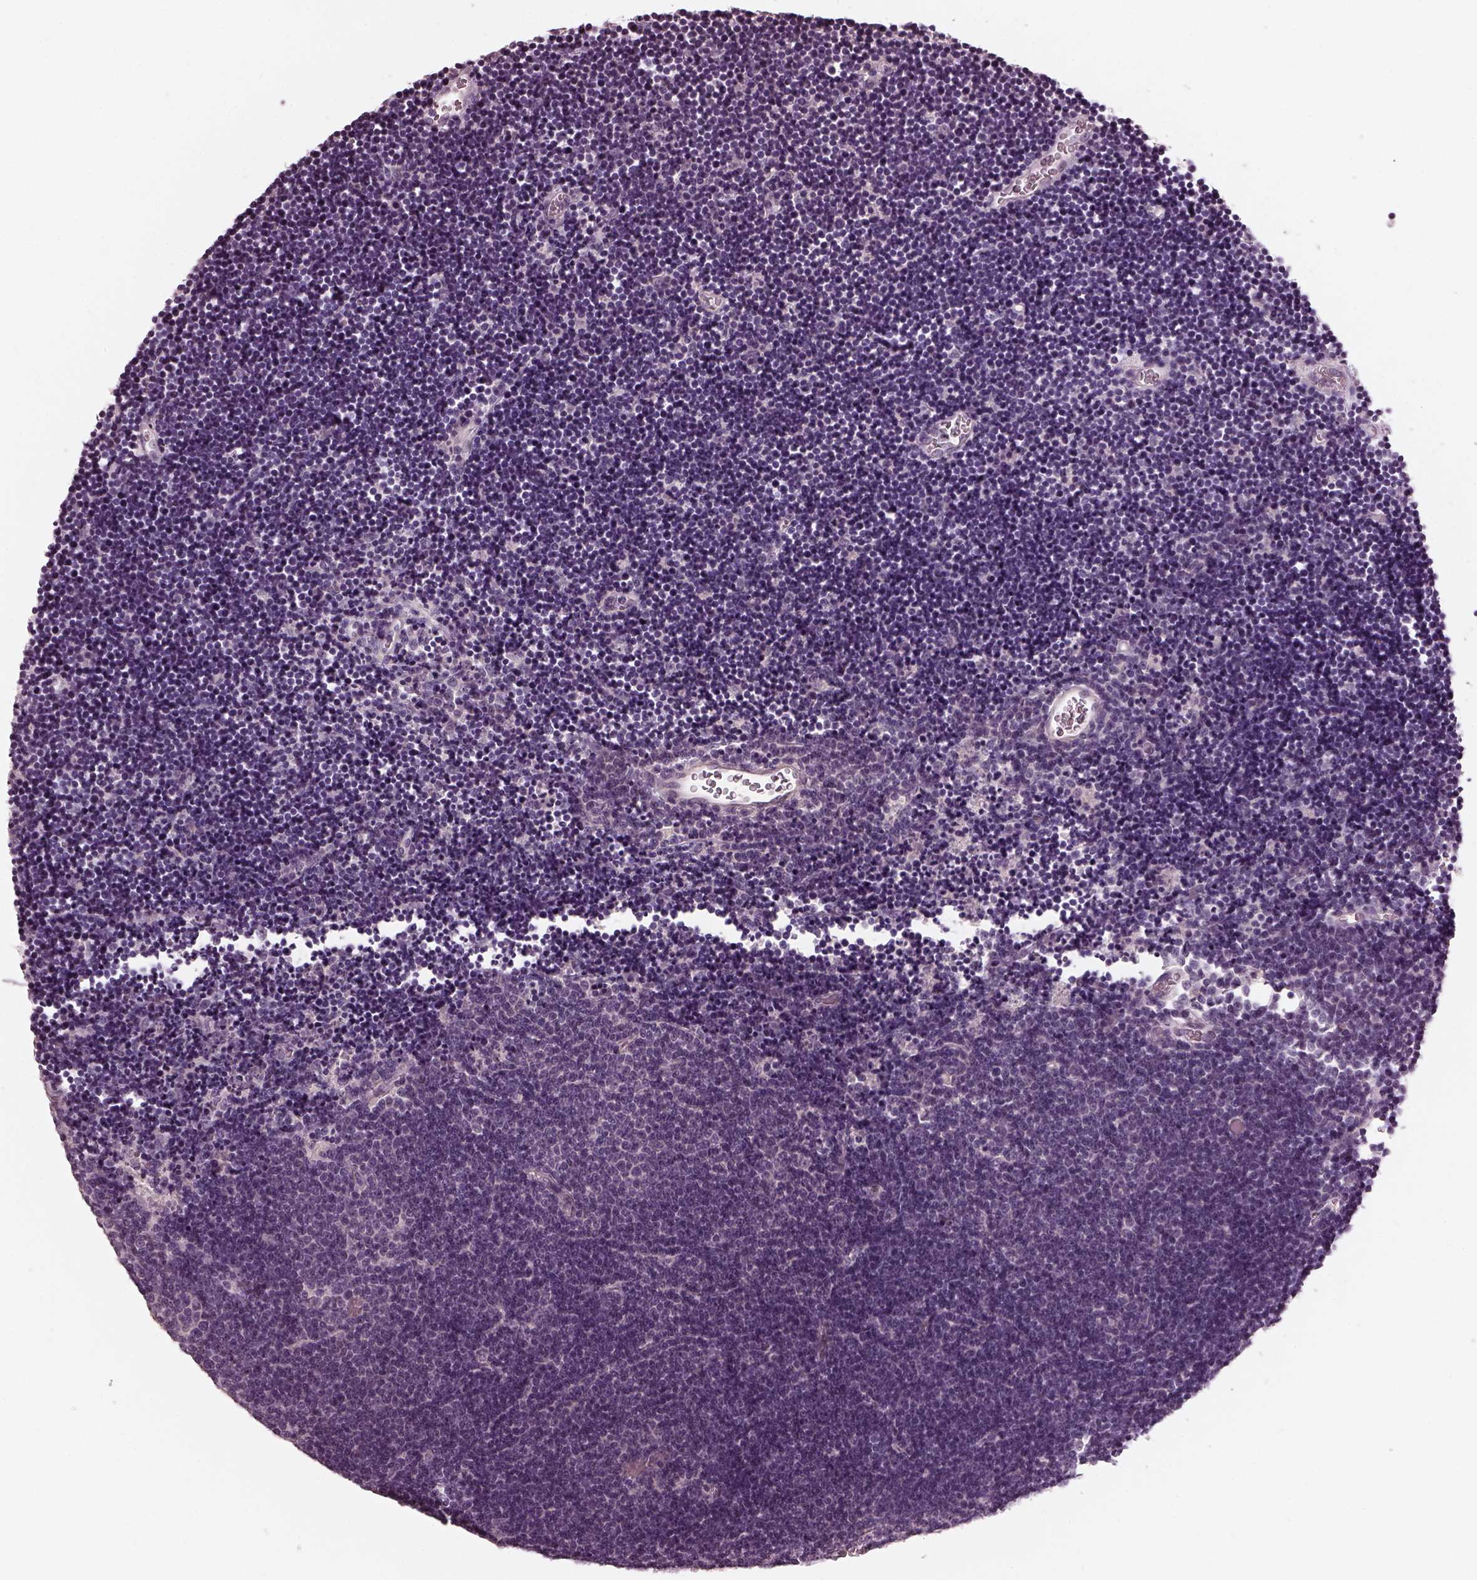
{"staining": {"intensity": "negative", "quantity": "none", "location": "none"}, "tissue": "lymphoma", "cell_type": "Tumor cells", "image_type": "cancer", "snomed": [{"axis": "morphology", "description": "Malignant lymphoma, non-Hodgkin's type, Low grade"}, {"axis": "topography", "description": "Brain"}], "caption": "This is an immunohistochemistry image of lymphoma. There is no positivity in tumor cells.", "gene": "RCVRN", "patient": {"sex": "female", "age": 66}}